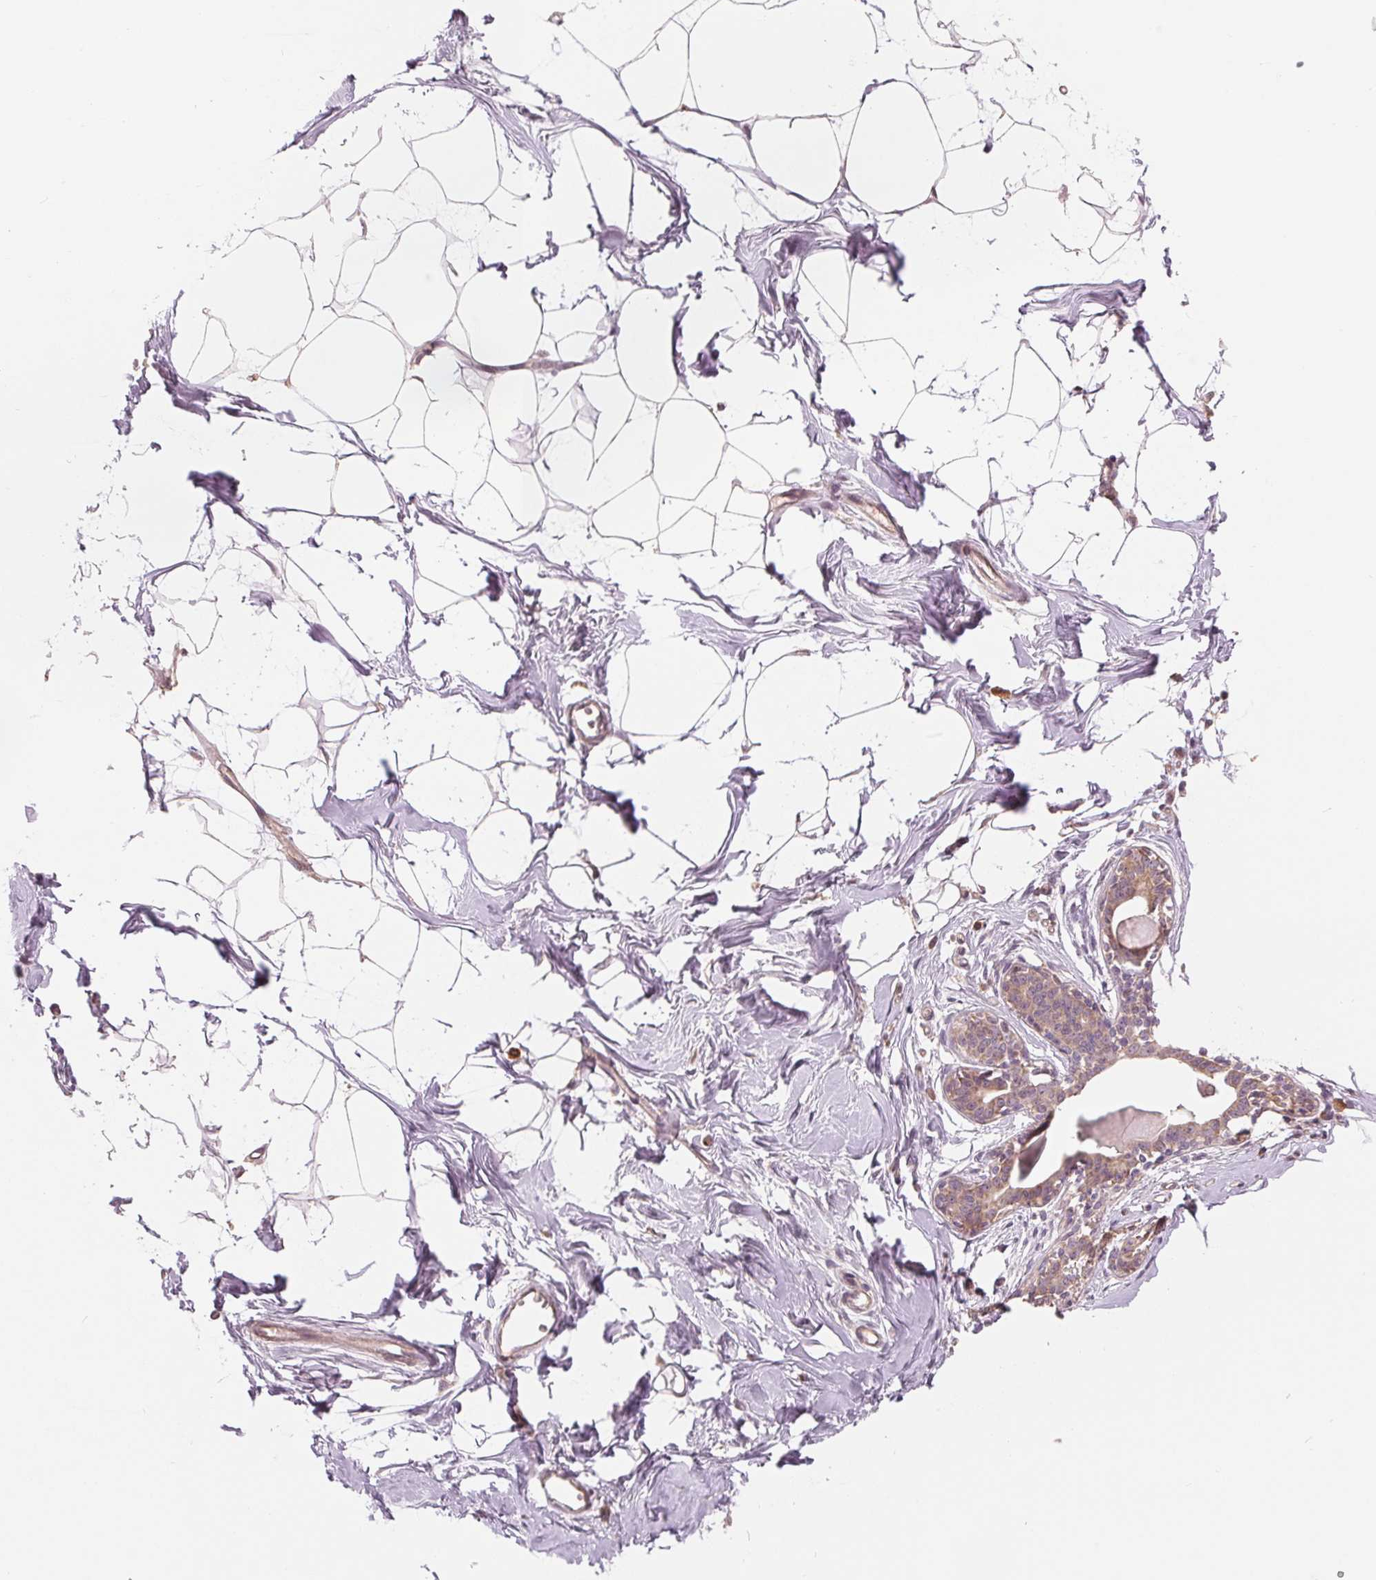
{"staining": {"intensity": "weak", "quantity": "<25%", "location": "cytoplasmic/membranous"}, "tissue": "breast", "cell_type": "Adipocytes", "image_type": "normal", "snomed": [{"axis": "morphology", "description": "Normal tissue, NOS"}, {"axis": "topography", "description": "Breast"}], "caption": "This is an IHC photomicrograph of benign human breast. There is no positivity in adipocytes.", "gene": "AQP8", "patient": {"sex": "female", "age": 45}}